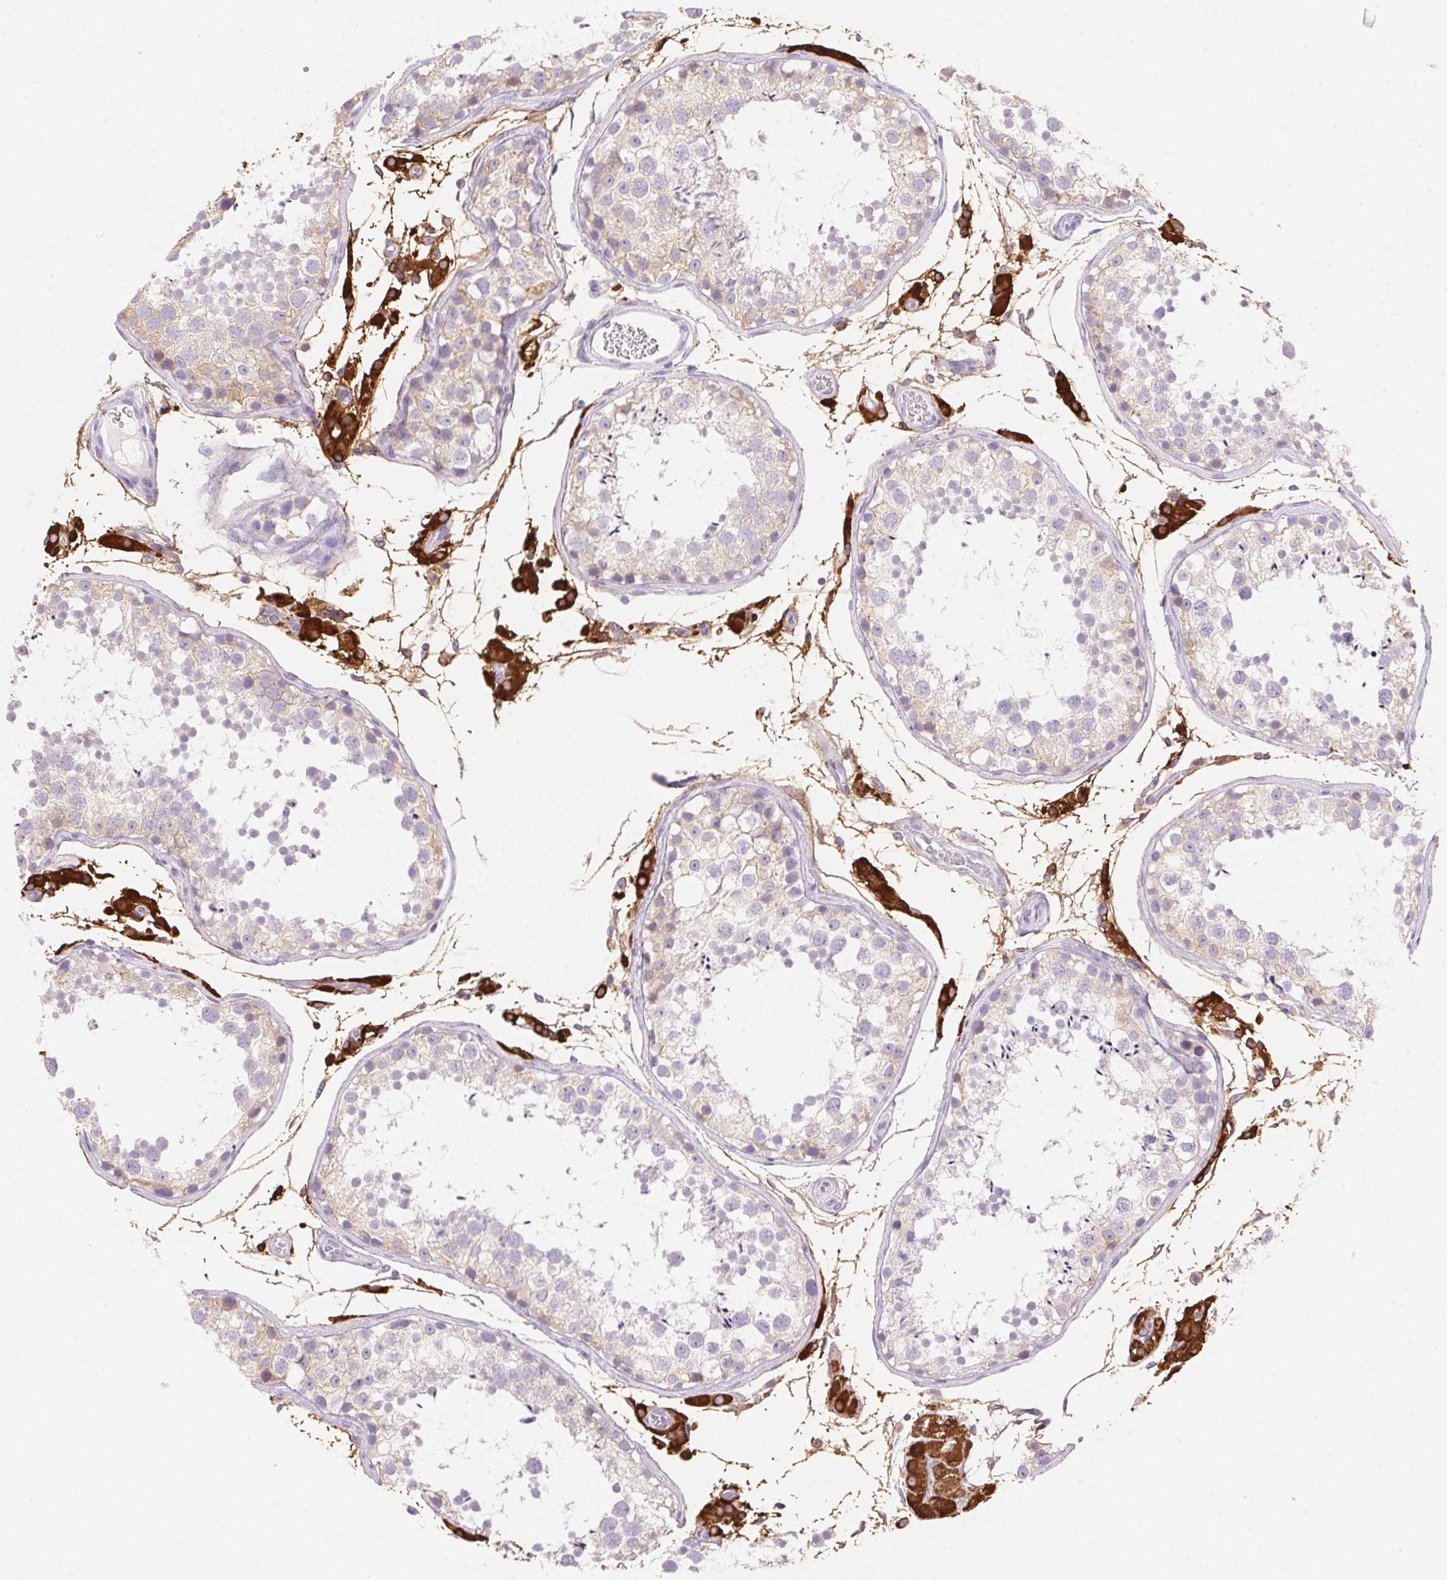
{"staining": {"intensity": "negative", "quantity": "none", "location": "none"}, "tissue": "testis", "cell_type": "Cells in seminiferous ducts", "image_type": "normal", "snomed": [{"axis": "morphology", "description": "Normal tissue, NOS"}, {"axis": "topography", "description": "Testis"}], "caption": "A photomicrograph of human testis is negative for staining in cells in seminiferous ducts. The staining is performed using DAB (3,3'-diaminobenzidine) brown chromogen with nuclei counter-stained in using hematoxylin.", "gene": "DHCR24", "patient": {"sex": "male", "age": 29}}